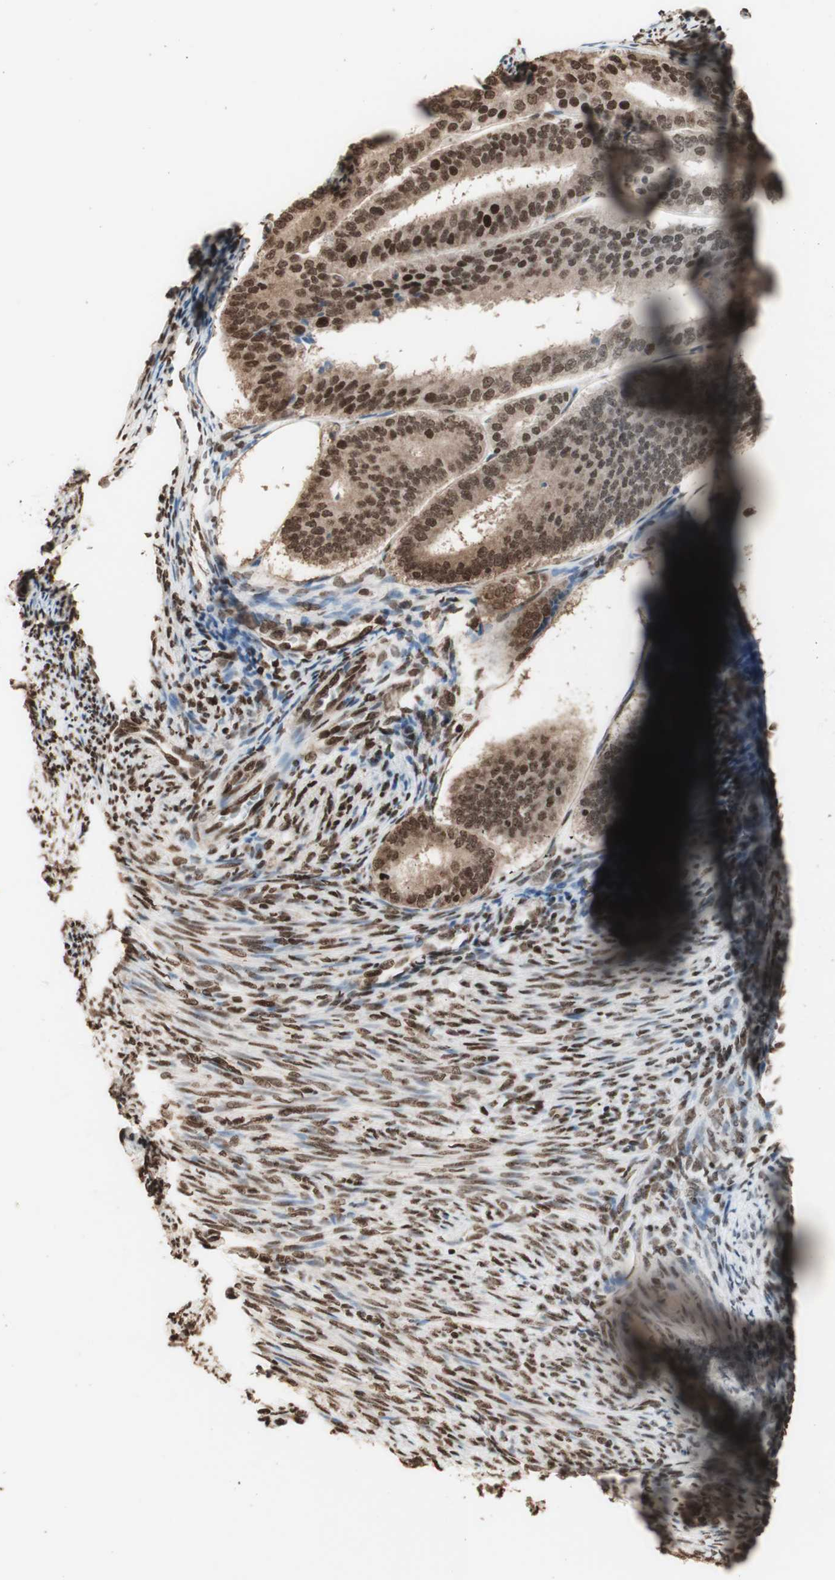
{"staining": {"intensity": "strong", "quantity": ">75%", "location": "cytoplasmic/membranous,nuclear"}, "tissue": "endometrial cancer", "cell_type": "Tumor cells", "image_type": "cancer", "snomed": [{"axis": "morphology", "description": "Adenocarcinoma, NOS"}, {"axis": "topography", "description": "Endometrium"}], "caption": "This photomicrograph exhibits adenocarcinoma (endometrial) stained with IHC to label a protein in brown. The cytoplasmic/membranous and nuclear of tumor cells show strong positivity for the protein. Nuclei are counter-stained blue.", "gene": "HNRNPA2B1", "patient": {"sex": "female", "age": 63}}